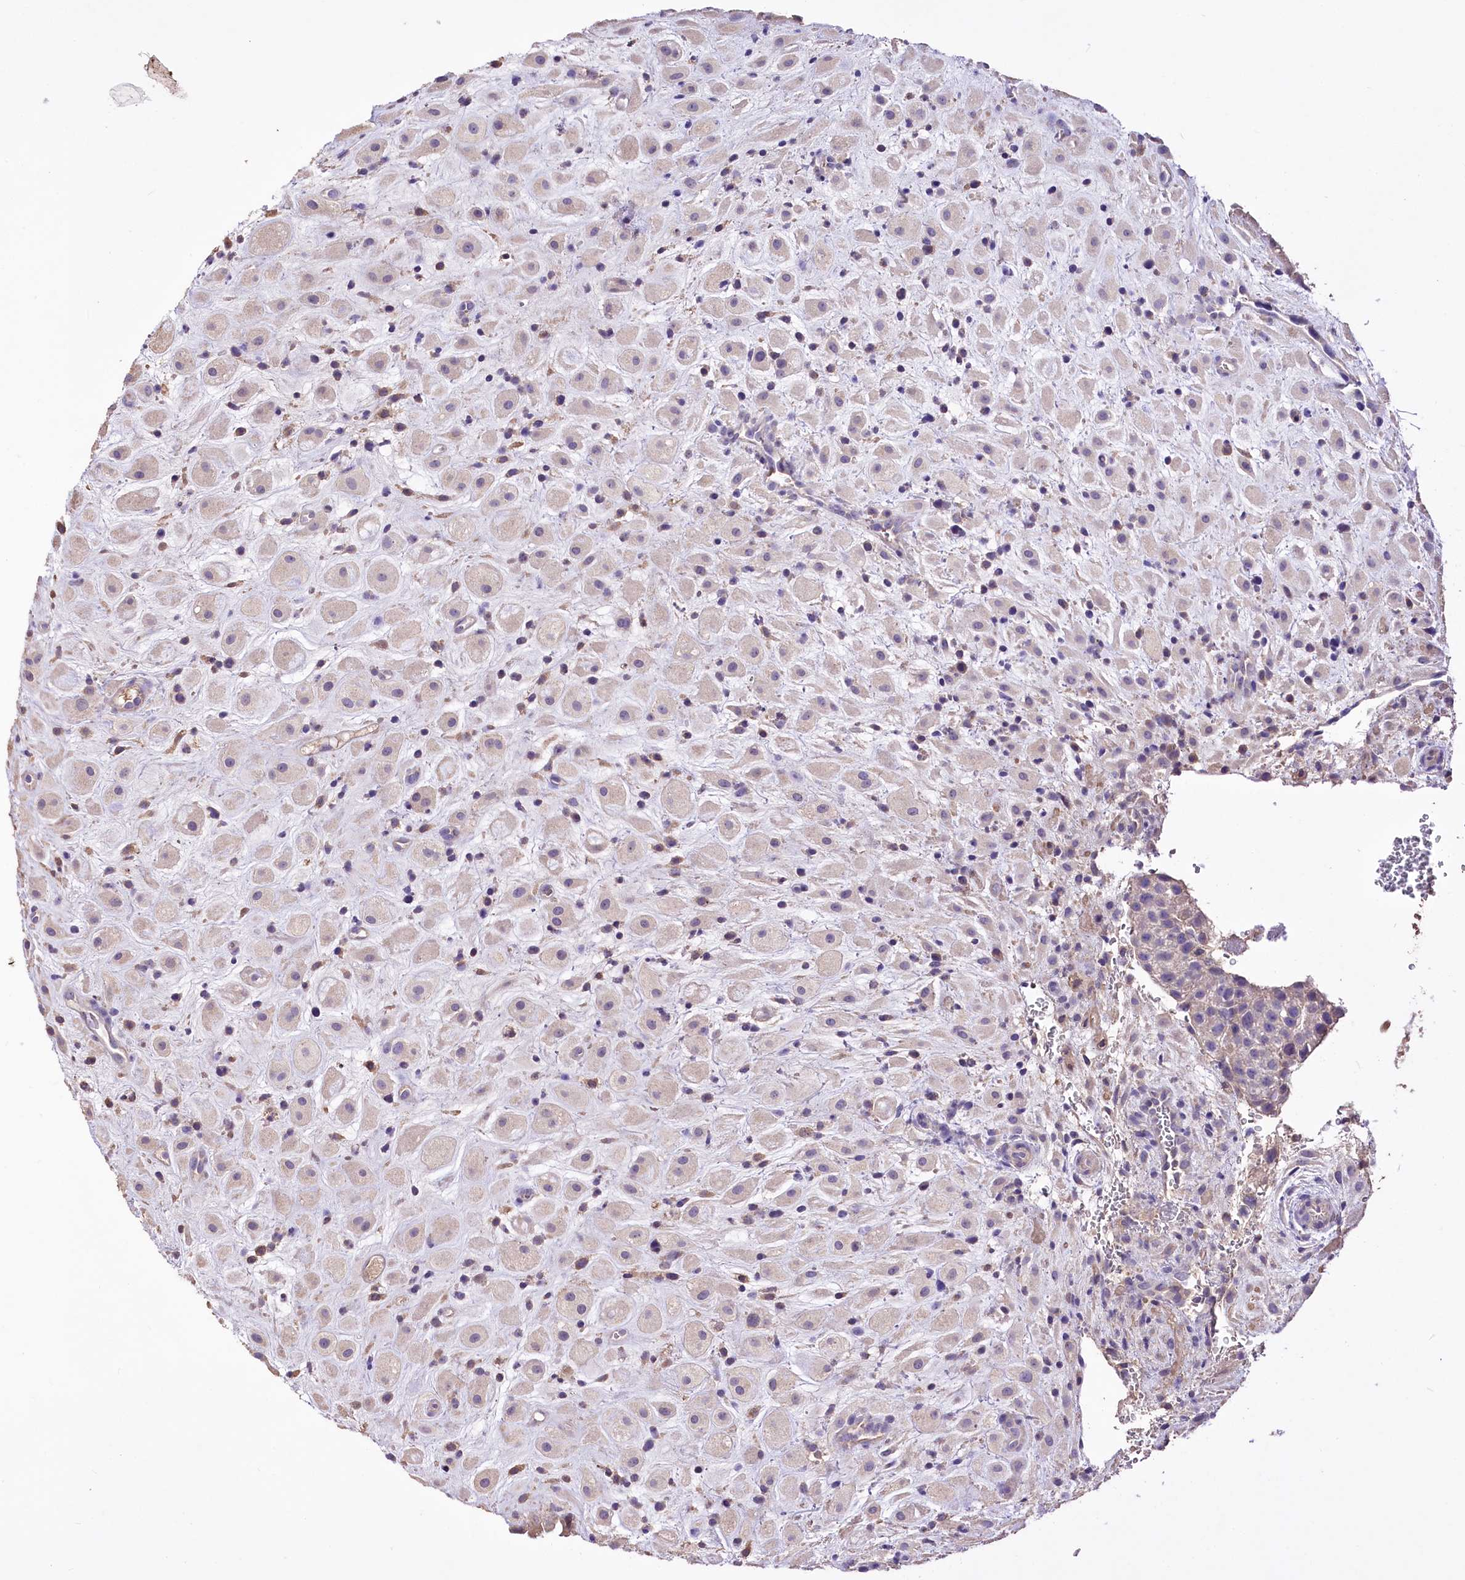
{"staining": {"intensity": "weak", "quantity": "<25%", "location": "cytoplasmic/membranous"}, "tissue": "placenta", "cell_type": "Decidual cells", "image_type": "normal", "snomed": [{"axis": "morphology", "description": "Normal tissue, NOS"}, {"axis": "topography", "description": "Placenta"}], "caption": "High magnification brightfield microscopy of unremarkable placenta stained with DAB (3,3'-diaminobenzidine) (brown) and counterstained with hematoxylin (blue): decidual cells show no significant positivity.", "gene": "PCYOX1L", "patient": {"sex": "female", "age": 35}}